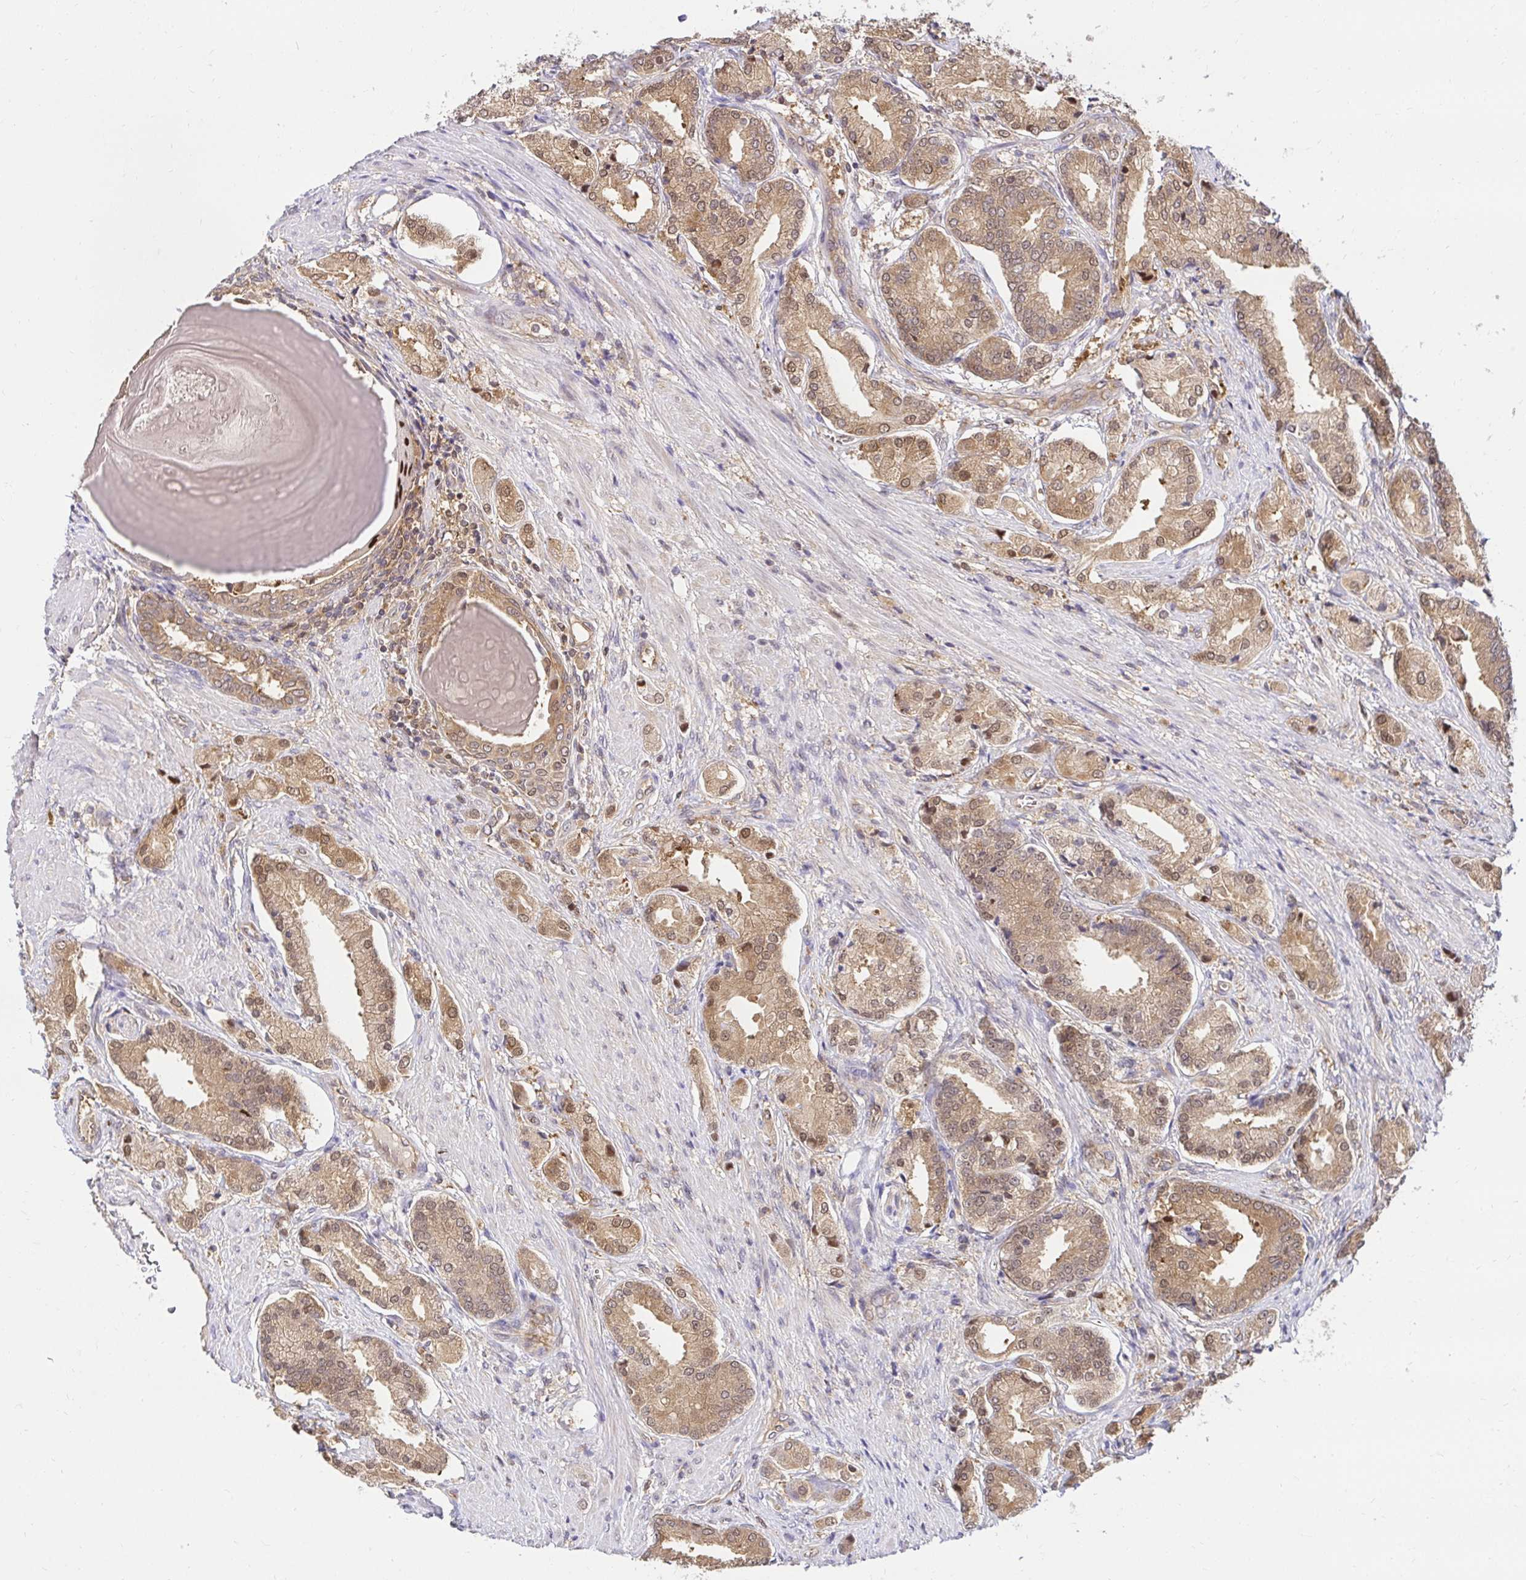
{"staining": {"intensity": "moderate", "quantity": ">75%", "location": "cytoplasmic/membranous,nuclear"}, "tissue": "prostate cancer", "cell_type": "Tumor cells", "image_type": "cancer", "snomed": [{"axis": "morphology", "description": "Adenocarcinoma, High grade"}, {"axis": "topography", "description": "Prostate and seminal vesicle, NOS"}], "caption": "This histopathology image shows immunohistochemistry staining of human prostate cancer (adenocarcinoma (high-grade)), with medium moderate cytoplasmic/membranous and nuclear expression in about >75% of tumor cells.", "gene": "PSMA4", "patient": {"sex": "male", "age": 61}}